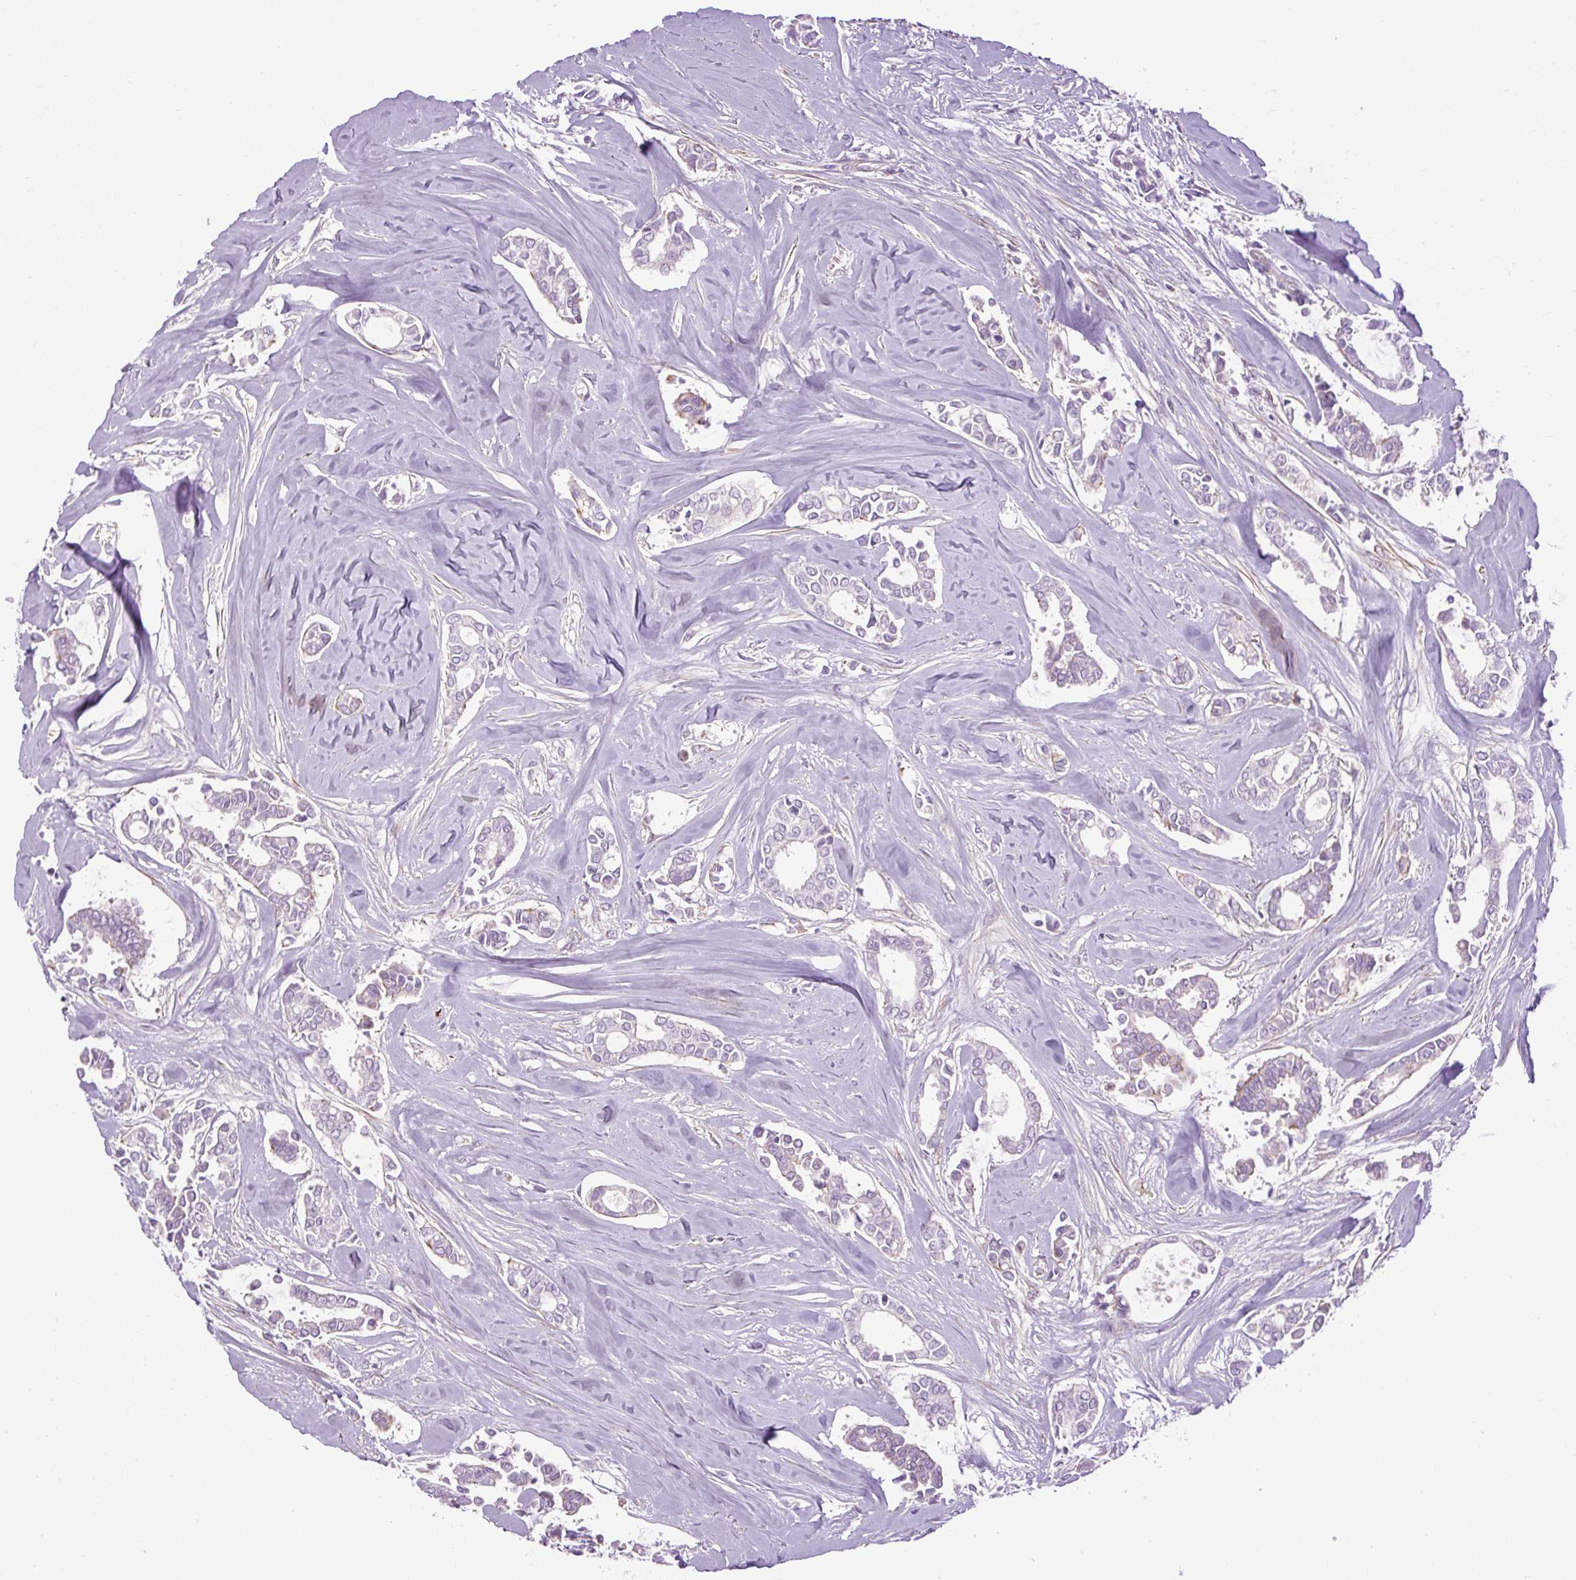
{"staining": {"intensity": "negative", "quantity": "none", "location": "none"}, "tissue": "breast cancer", "cell_type": "Tumor cells", "image_type": "cancer", "snomed": [{"axis": "morphology", "description": "Duct carcinoma"}, {"axis": "topography", "description": "Breast"}], "caption": "This histopathology image is of invasive ductal carcinoma (breast) stained with immunohistochemistry to label a protein in brown with the nuclei are counter-stained blue. There is no expression in tumor cells.", "gene": "ZNF197", "patient": {"sex": "female", "age": 84}}